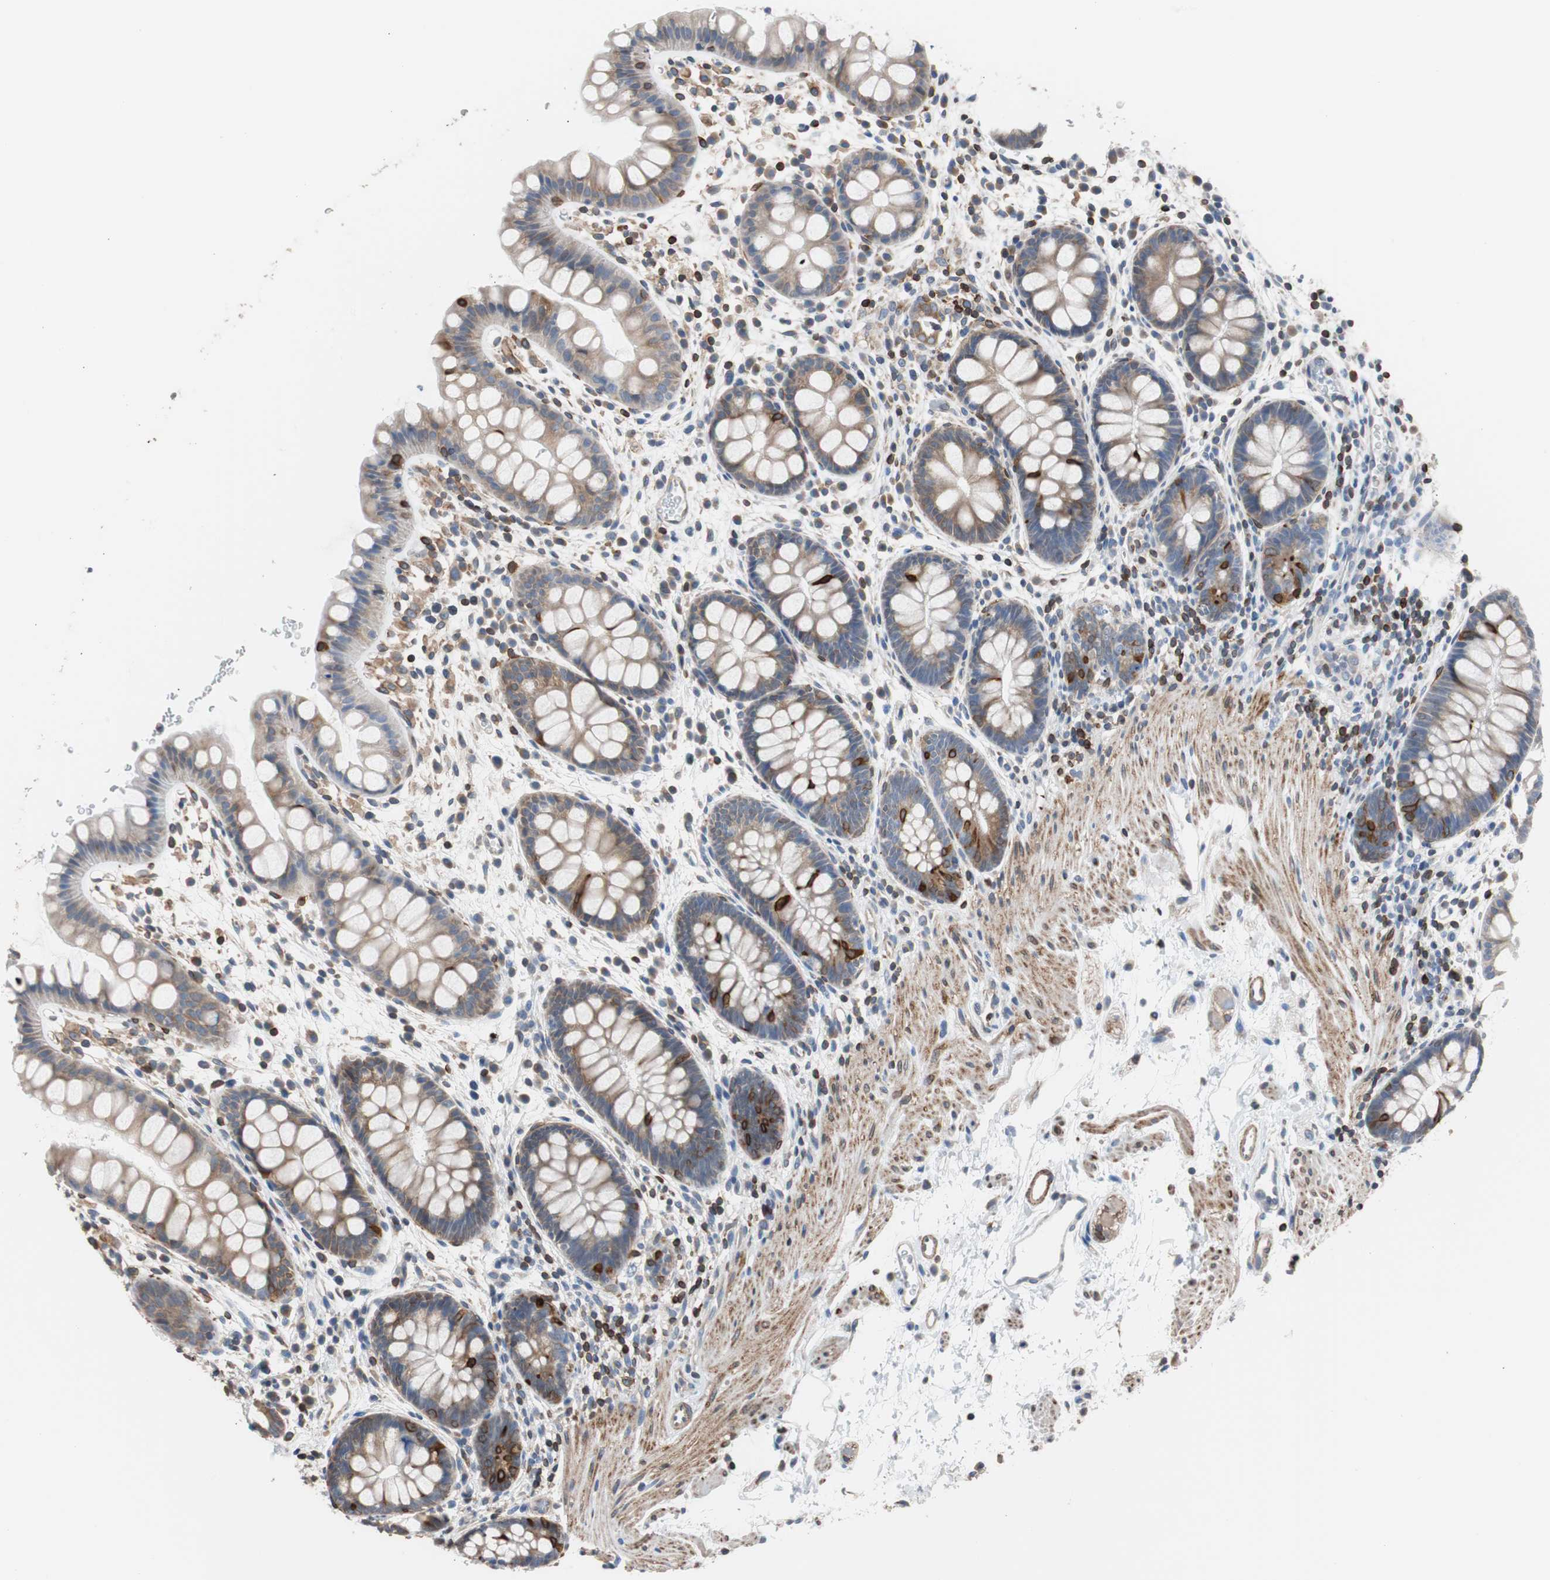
{"staining": {"intensity": "strong", "quantity": "<25%", "location": "cytoplasmic/membranous"}, "tissue": "rectum", "cell_type": "Glandular cells", "image_type": "normal", "snomed": [{"axis": "morphology", "description": "Normal tissue, NOS"}, {"axis": "topography", "description": "Rectum"}], "caption": "Protein expression analysis of unremarkable human rectum reveals strong cytoplasmic/membranous expression in about <25% of glandular cells. Nuclei are stained in blue.", "gene": "PBXIP1", "patient": {"sex": "female", "age": 24}}